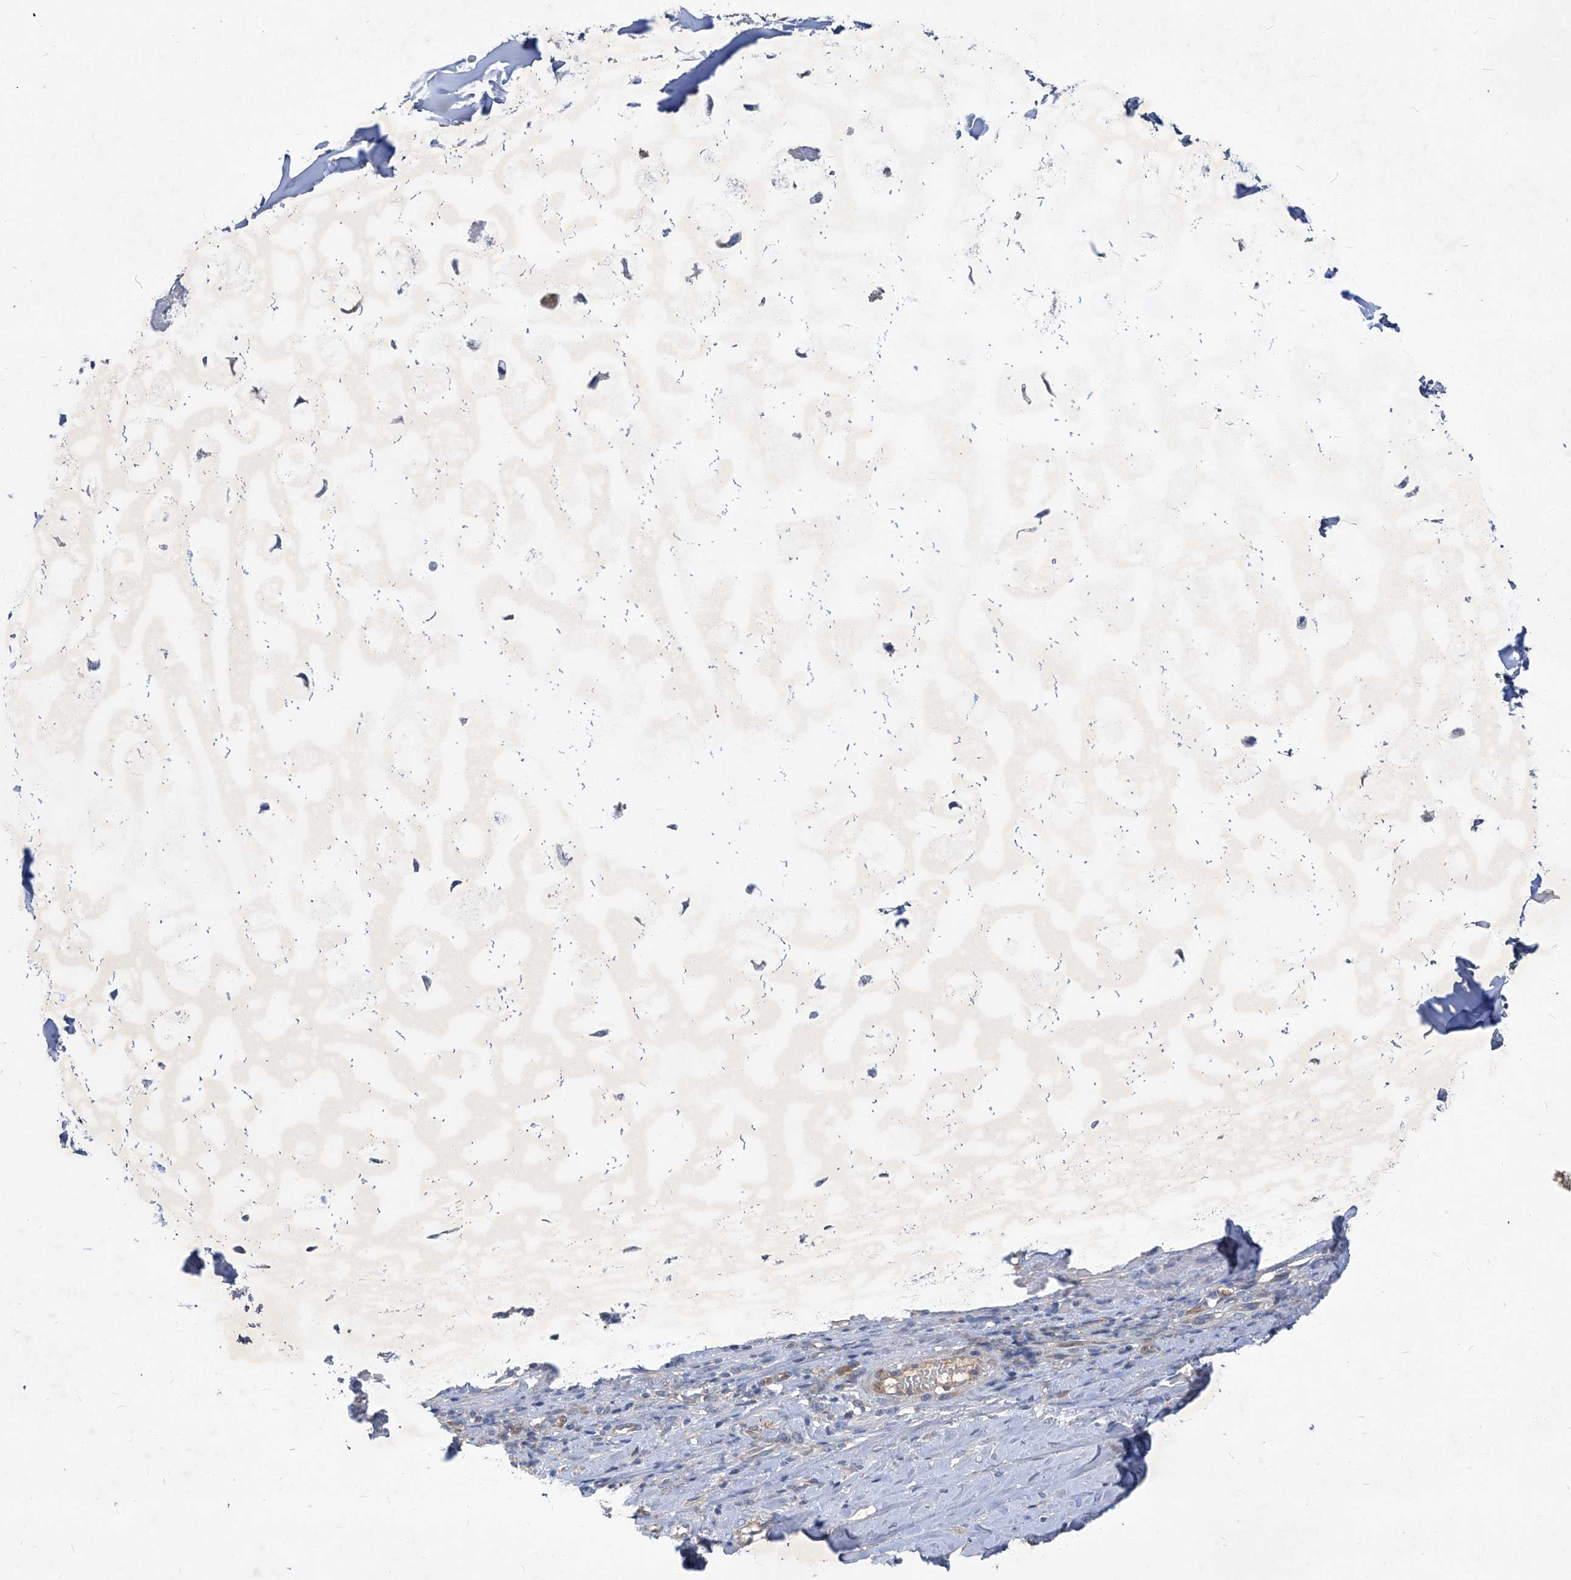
{"staining": {"intensity": "negative", "quantity": "none", "location": "none"}, "tissue": "adipose tissue", "cell_type": "Adipocytes", "image_type": "normal", "snomed": [{"axis": "morphology", "description": "Normal tissue, NOS"}, {"axis": "morphology", "description": "Basal cell carcinoma"}, {"axis": "topography", "description": "Cartilage tissue"}, {"axis": "topography", "description": "Nasopharynx"}, {"axis": "topography", "description": "Oral tissue"}], "caption": "IHC photomicrograph of normal adipose tissue: adipose tissue stained with DAB (3,3'-diaminobenzidine) displays no significant protein expression in adipocytes.", "gene": "EPHA8", "patient": {"sex": "female", "age": 77}}